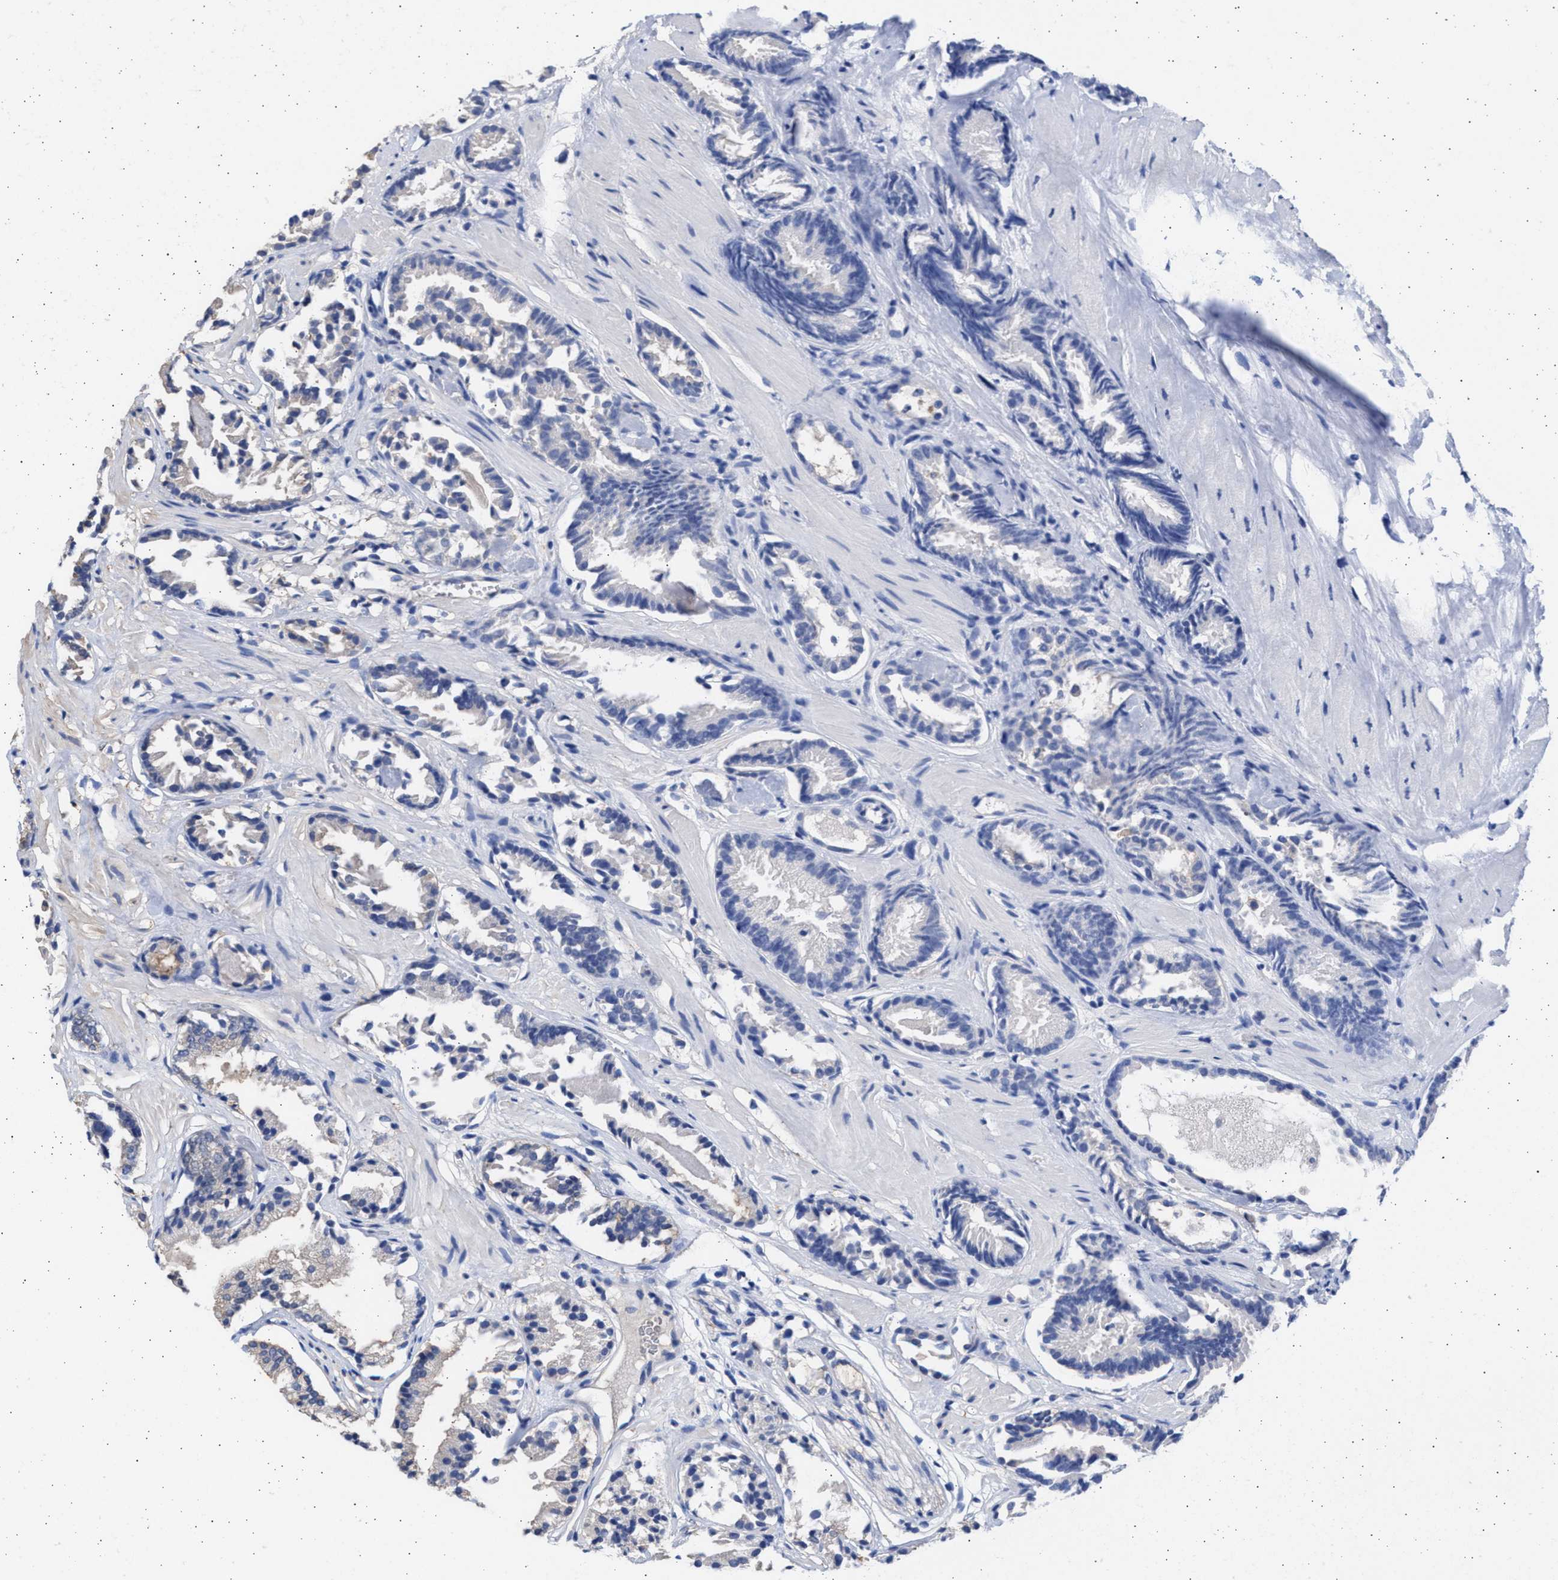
{"staining": {"intensity": "negative", "quantity": "none", "location": "none"}, "tissue": "prostate cancer", "cell_type": "Tumor cells", "image_type": "cancer", "snomed": [{"axis": "morphology", "description": "Adenocarcinoma, Low grade"}, {"axis": "topography", "description": "Prostate"}], "caption": "An immunohistochemistry photomicrograph of low-grade adenocarcinoma (prostate) is shown. There is no staining in tumor cells of low-grade adenocarcinoma (prostate).", "gene": "ALDOC", "patient": {"sex": "male", "age": 51}}